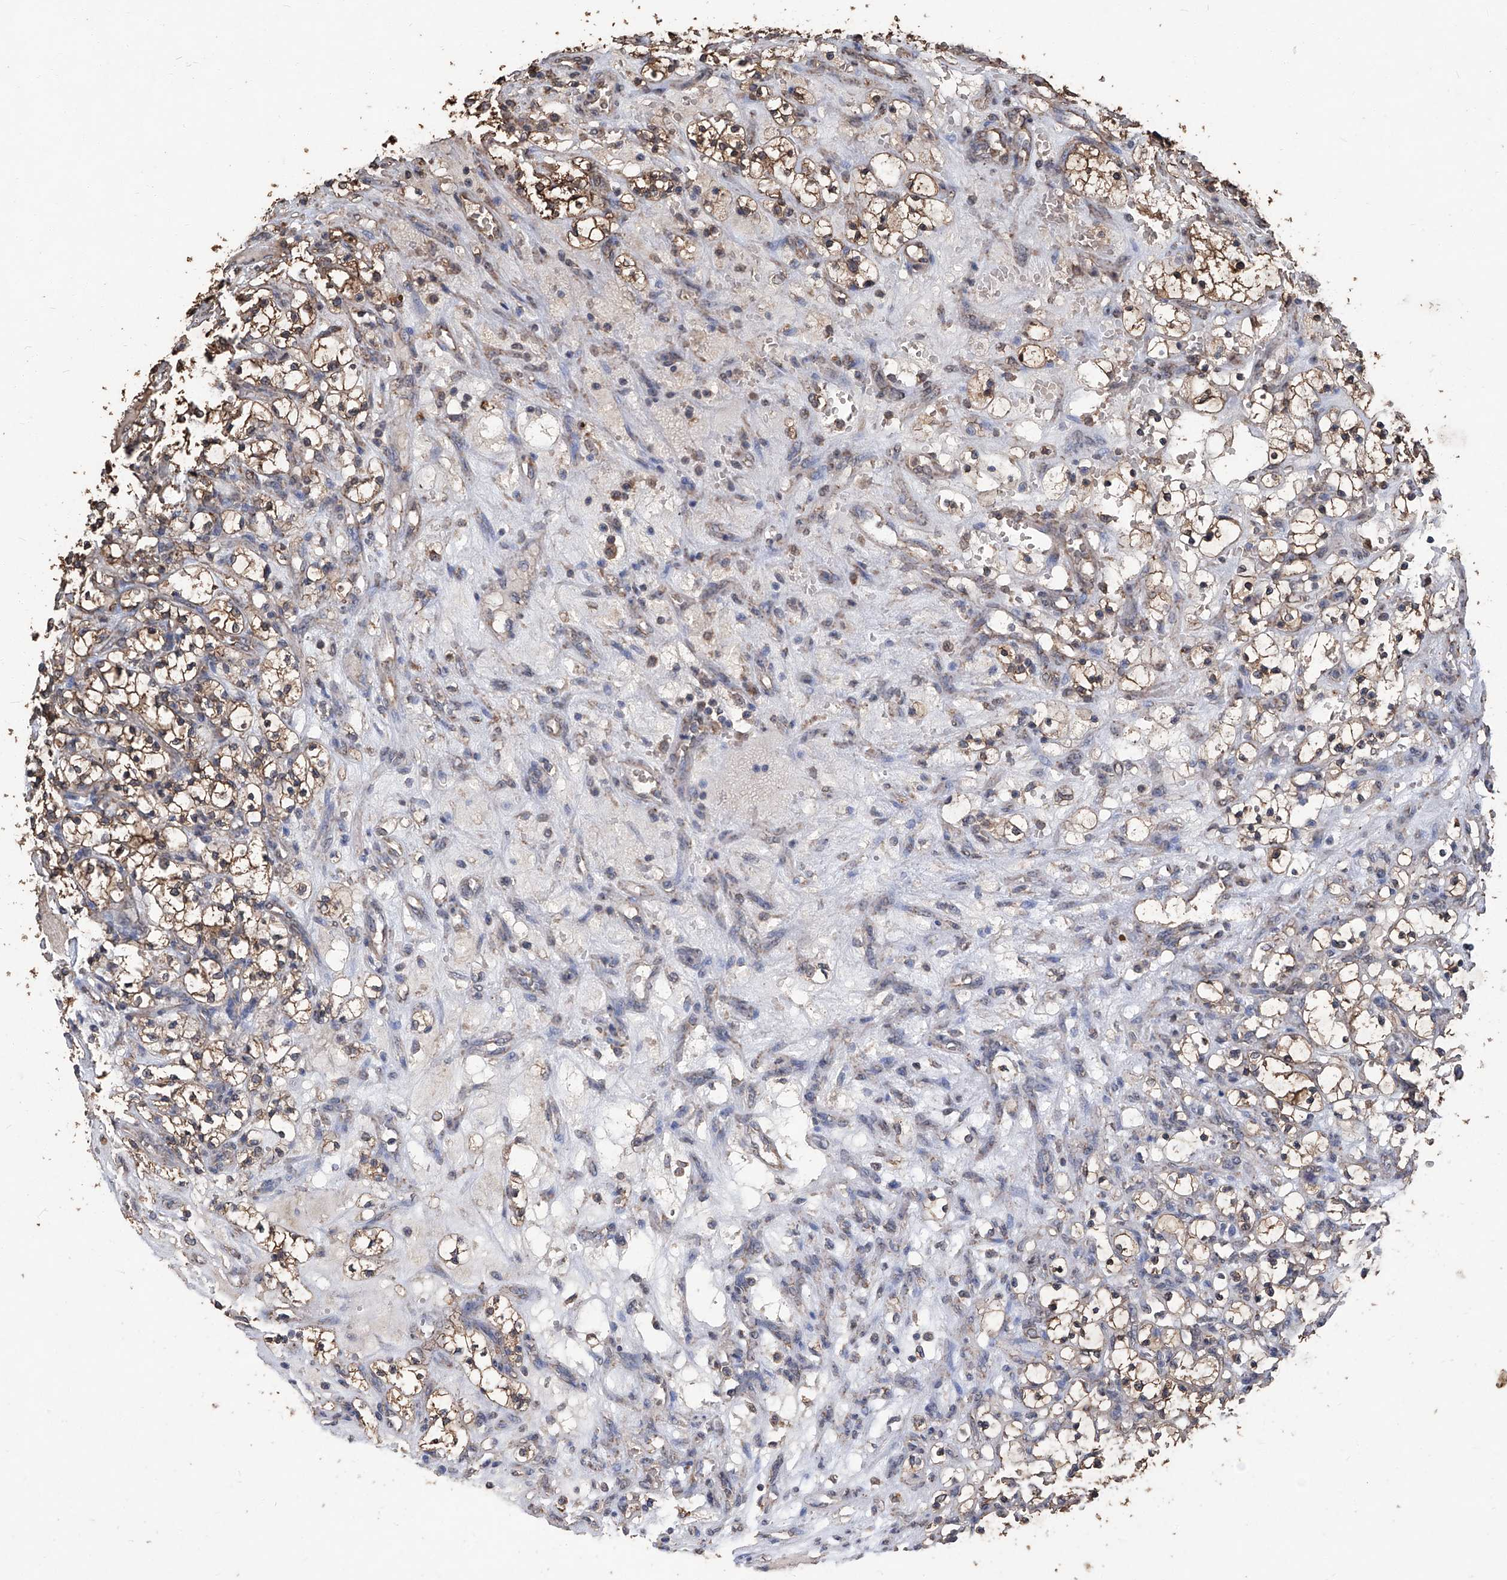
{"staining": {"intensity": "moderate", "quantity": ">75%", "location": "cytoplasmic/membranous"}, "tissue": "renal cancer", "cell_type": "Tumor cells", "image_type": "cancer", "snomed": [{"axis": "morphology", "description": "Adenocarcinoma, NOS"}, {"axis": "topography", "description": "Kidney"}], "caption": "Renal cancer (adenocarcinoma) stained for a protein (brown) reveals moderate cytoplasmic/membranous positive positivity in approximately >75% of tumor cells.", "gene": "STARD7", "patient": {"sex": "female", "age": 69}}